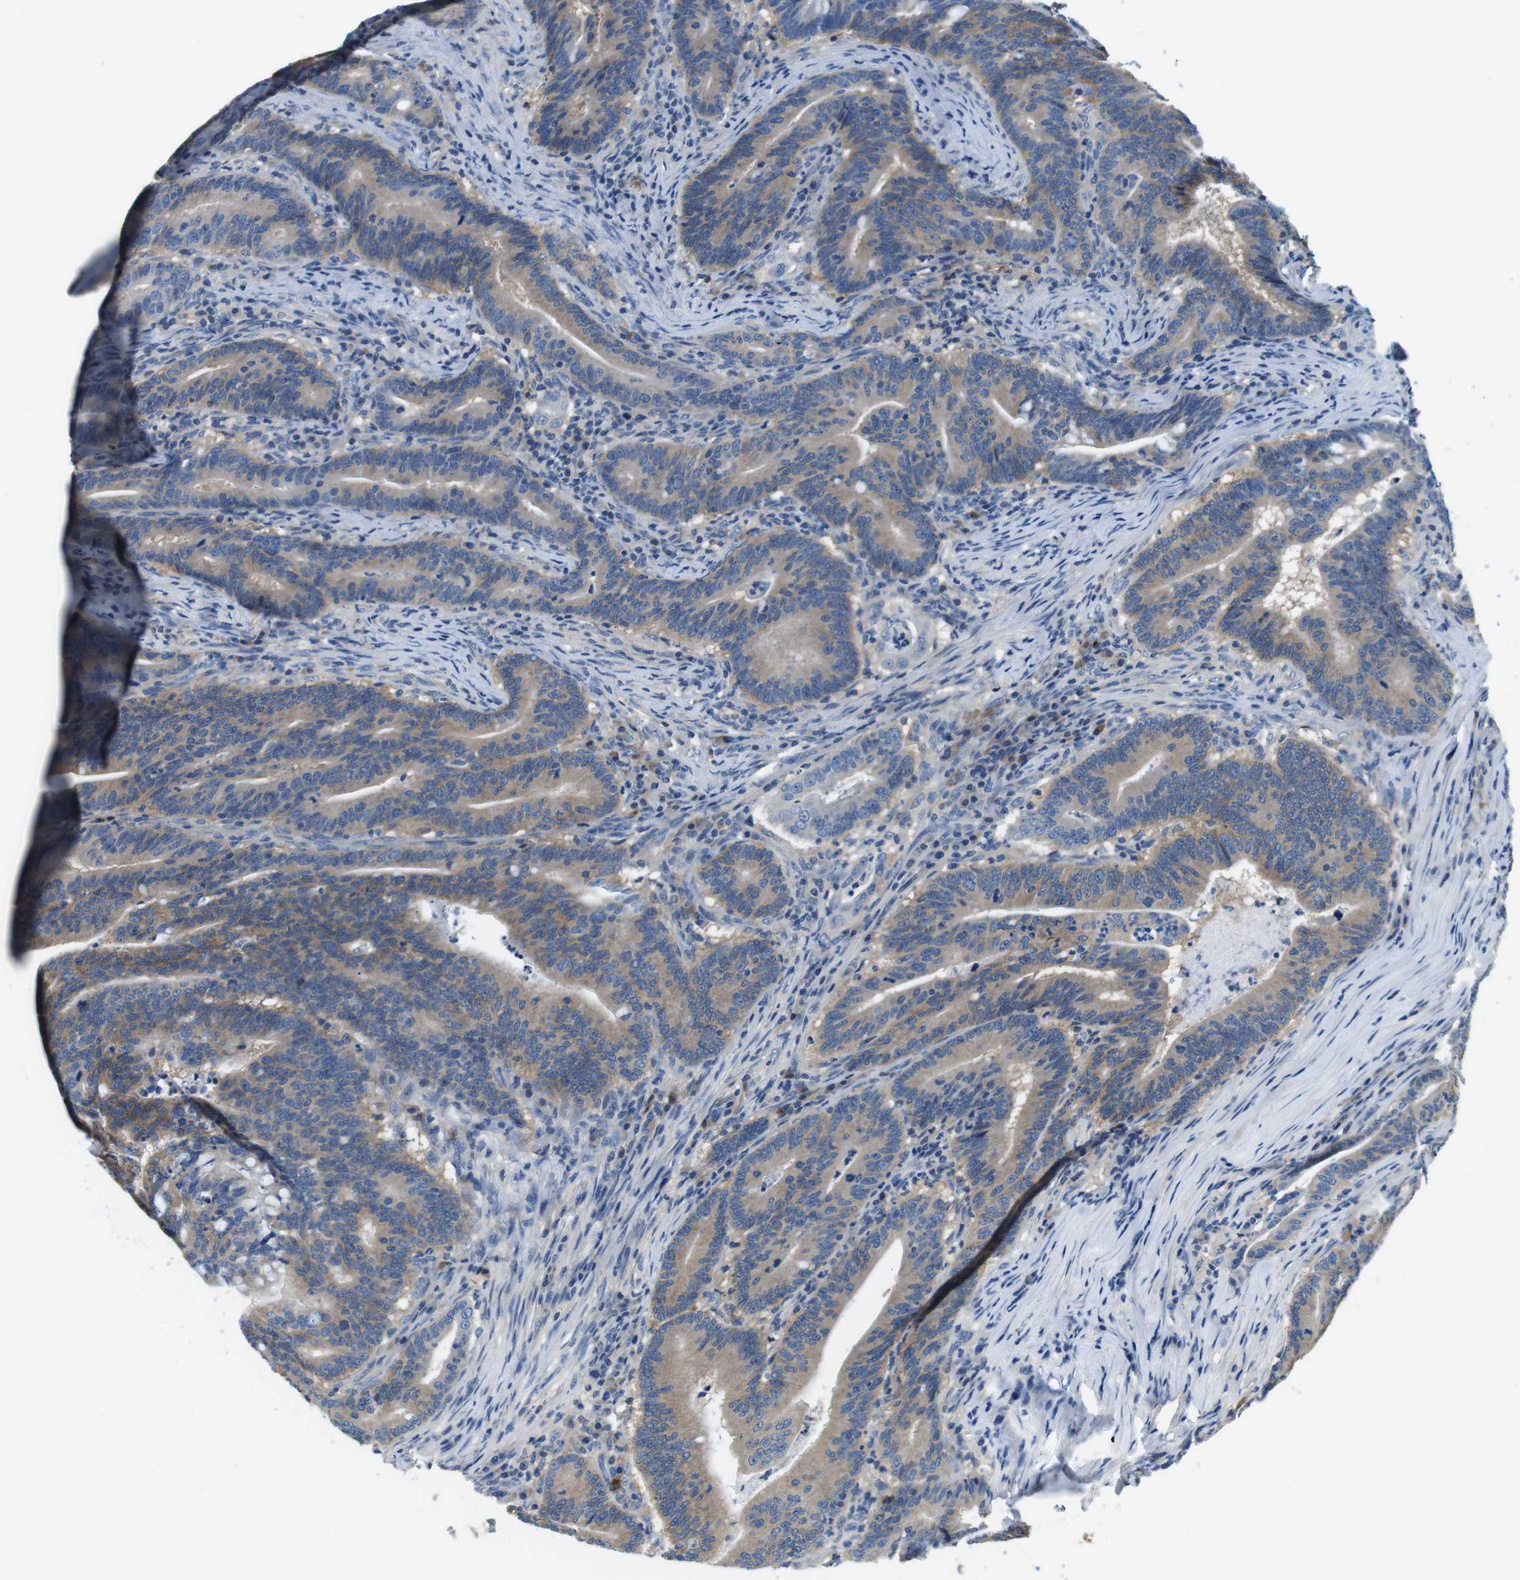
{"staining": {"intensity": "moderate", "quantity": ">75%", "location": "cytoplasmic/membranous"}, "tissue": "colorectal cancer", "cell_type": "Tumor cells", "image_type": "cancer", "snomed": [{"axis": "morphology", "description": "Normal tissue, NOS"}, {"axis": "morphology", "description": "Adenocarcinoma, NOS"}, {"axis": "topography", "description": "Colon"}], "caption": "A histopathology image showing moderate cytoplasmic/membranous positivity in about >75% of tumor cells in colorectal cancer (adenocarcinoma), as visualized by brown immunohistochemical staining.", "gene": "DENND4C", "patient": {"sex": "female", "age": 66}}